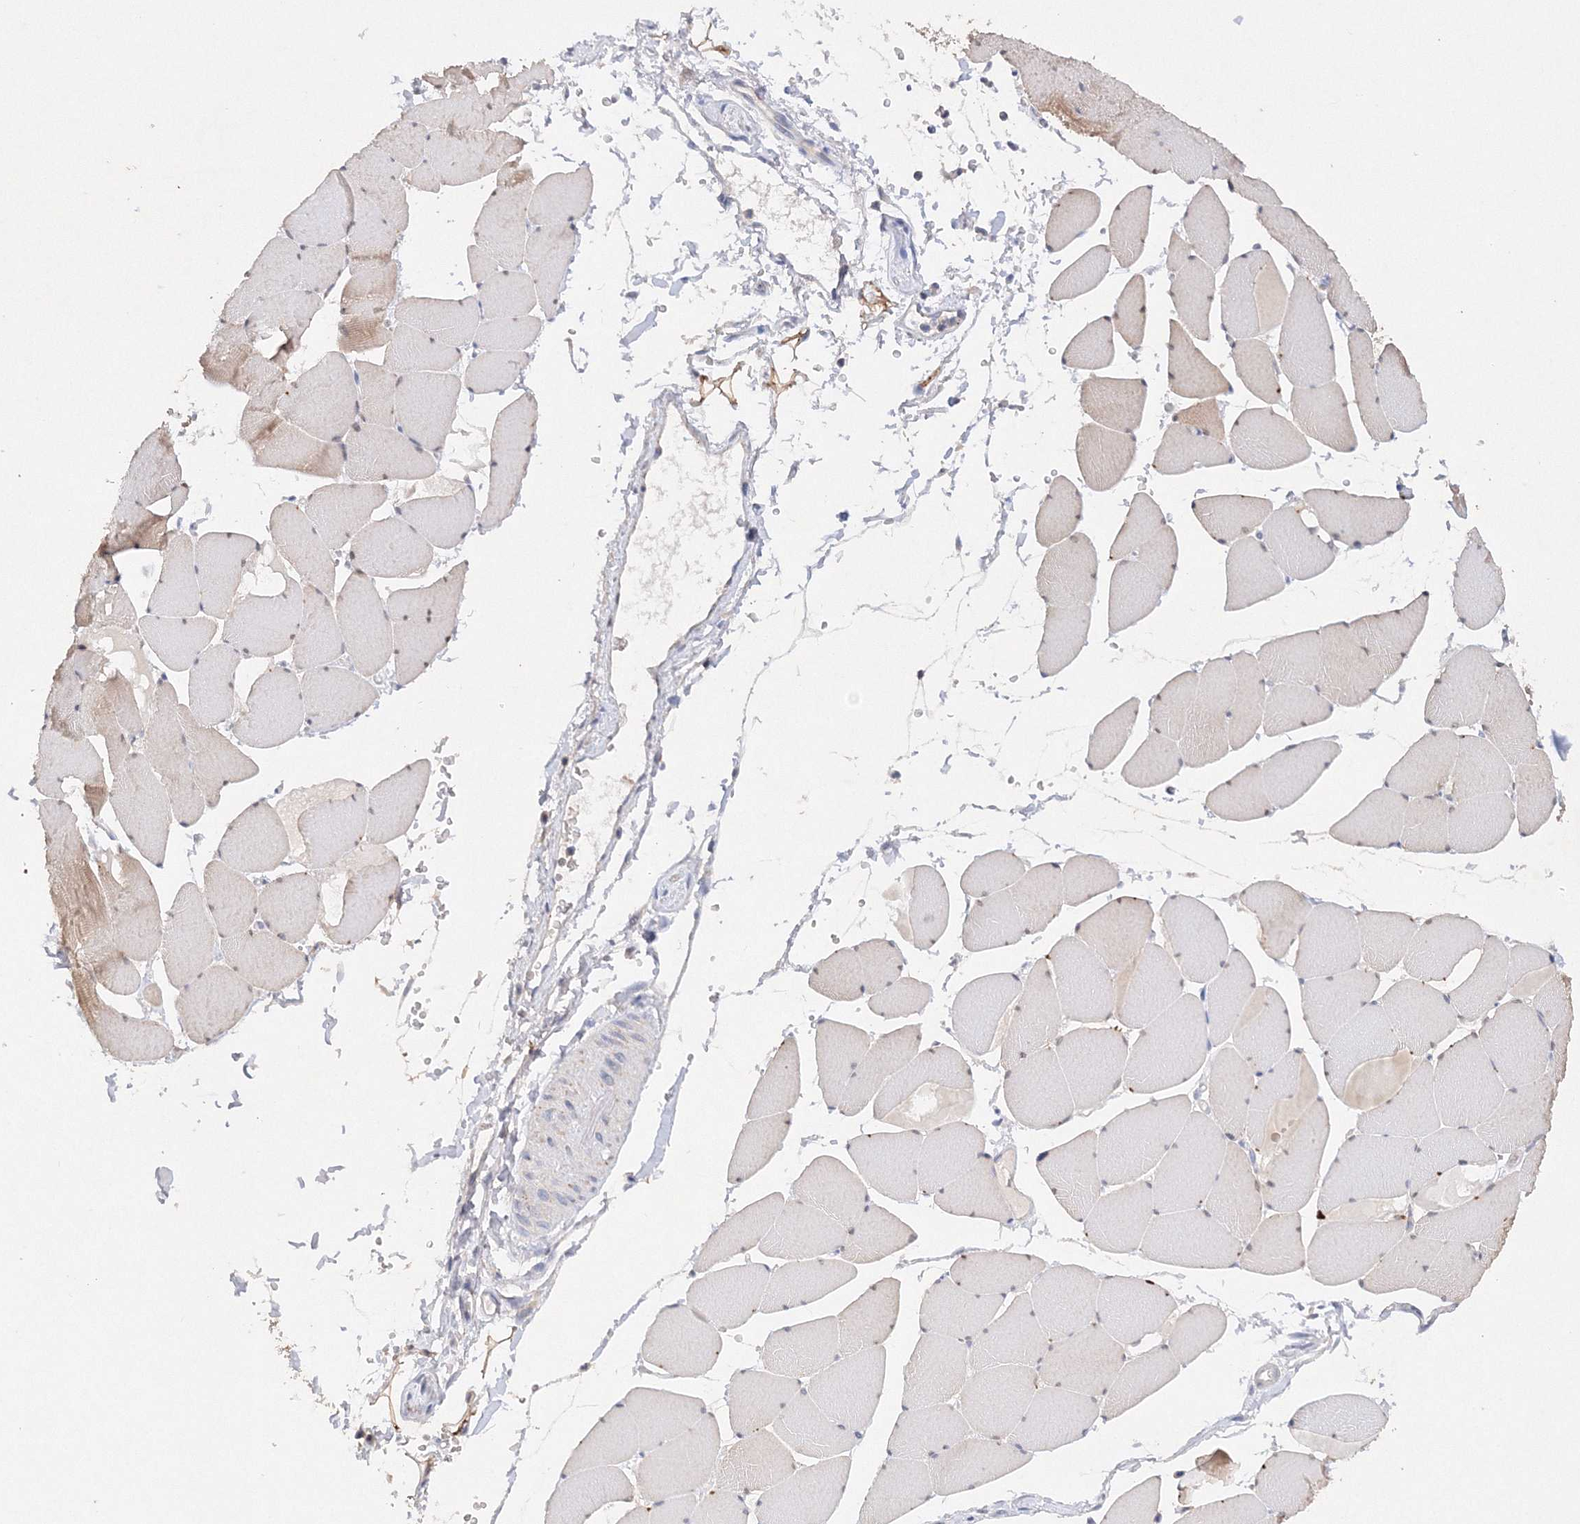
{"staining": {"intensity": "weak", "quantity": "<25%", "location": "cytoplasmic/membranous"}, "tissue": "skeletal muscle", "cell_type": "Myocytes", "image_type": "normal", "snomed": [{"axis": "morphology", "description": "Normal tissue, NOS"}, {"axis": "topography", "description": "Skeletal muscle"}, {"axis": "topography", "description": "Head-Neck"}], "caption": "The micrograph exhibits no significant positivity in myocytes of skeletal muscle.", "gene": "GLS", "patient": {"sex": "male", "age": 66}}